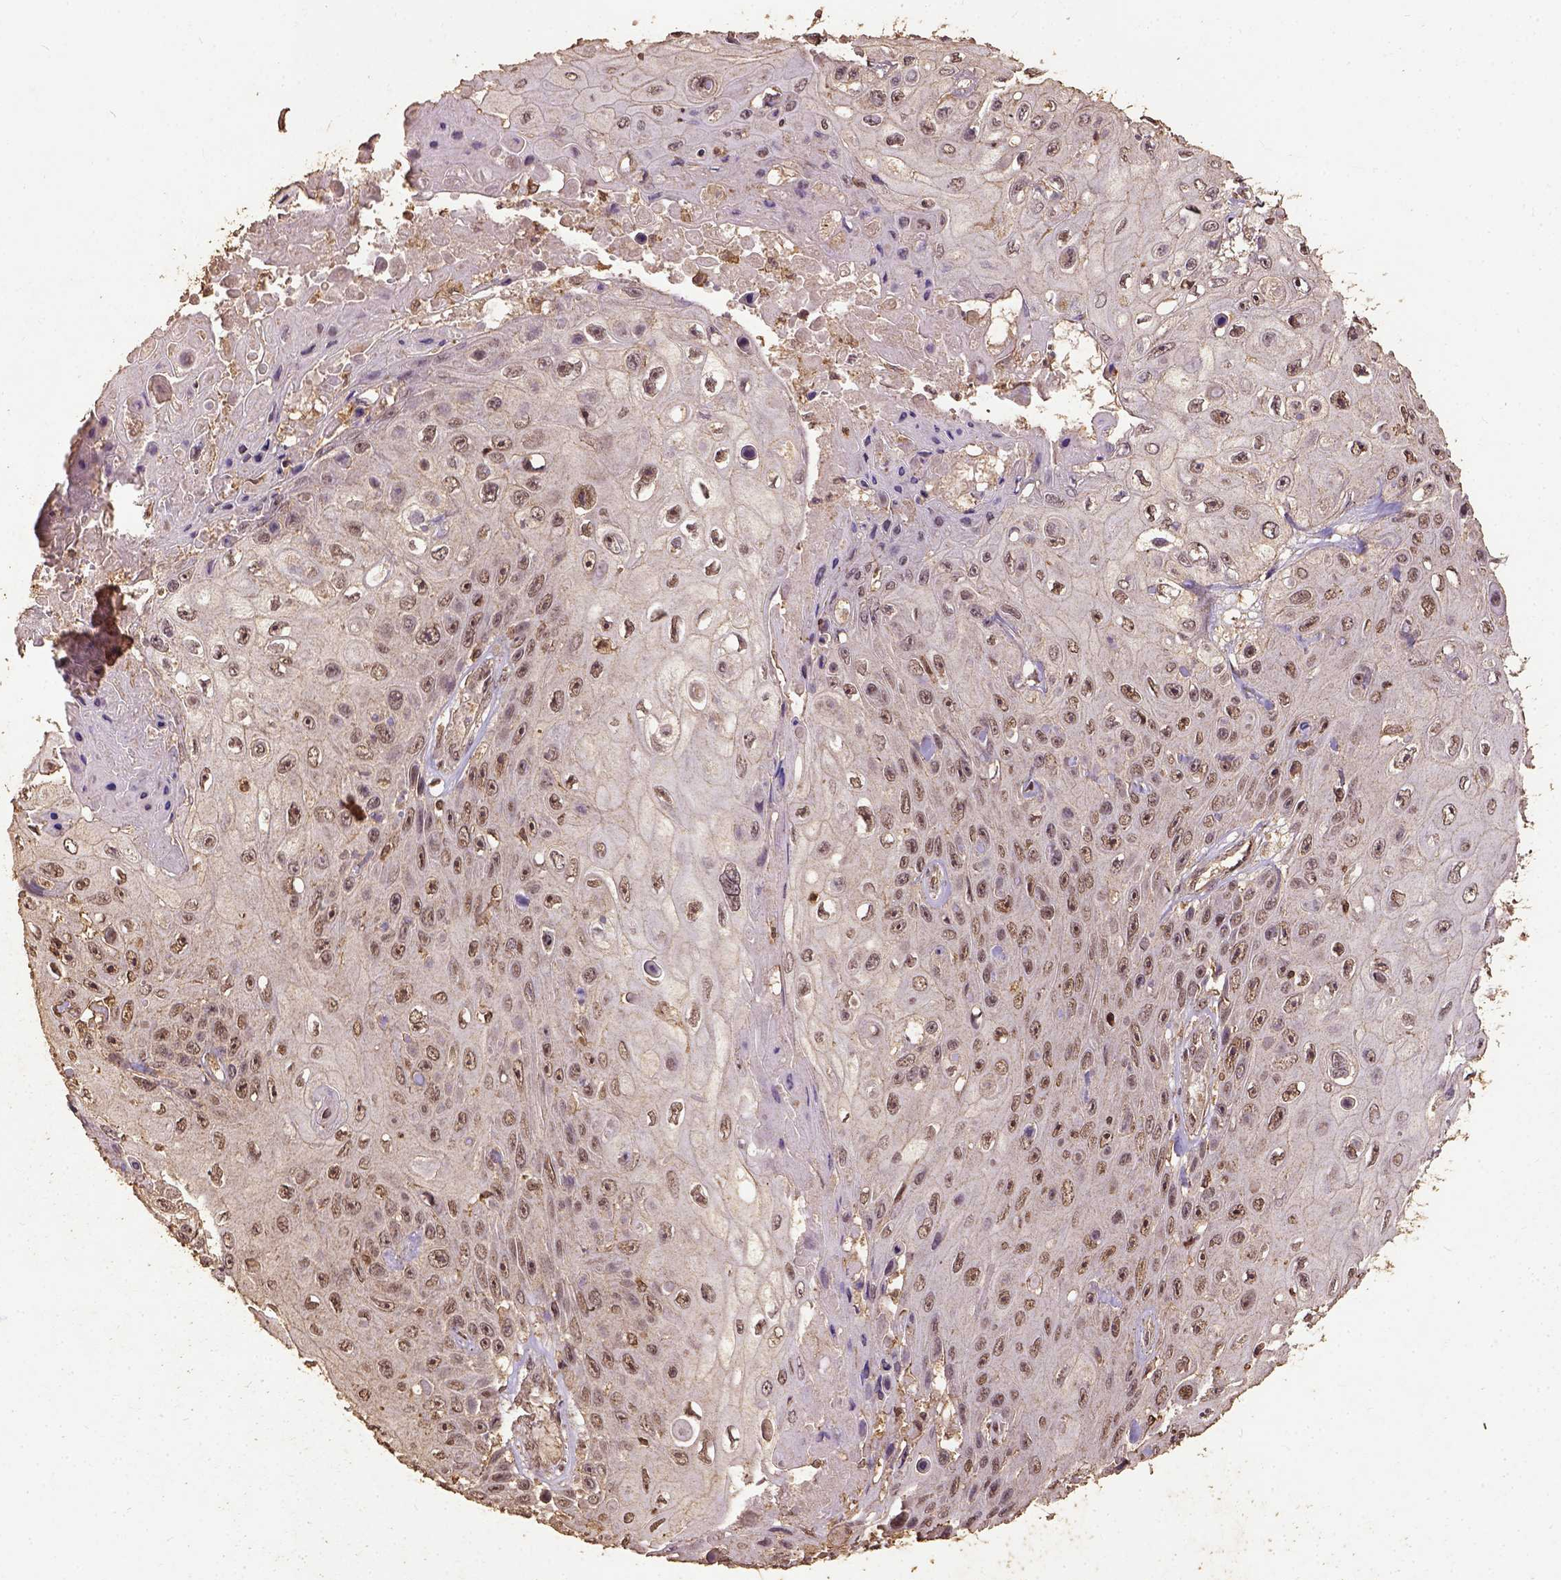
{"staining": {"intensity": "weak", "quantity": ">75%", "location": "nuclear"}, "tissue": "skin cancer", "cell_type": "Tumor cells", "image_type": "cancer", "snomed": [{"axis": "morphology", "description": "Squamous cell carcinoma, NOS"}, {"axis": "topography", "description": "Skin"}], "caption": "Protein staining reveals weak nuclear staining in about >75% of tumor cells in skin cancer (squamous cell carcinoma).", "gene": "NACC1", "patient": {"sex": "male", "age": 82}}